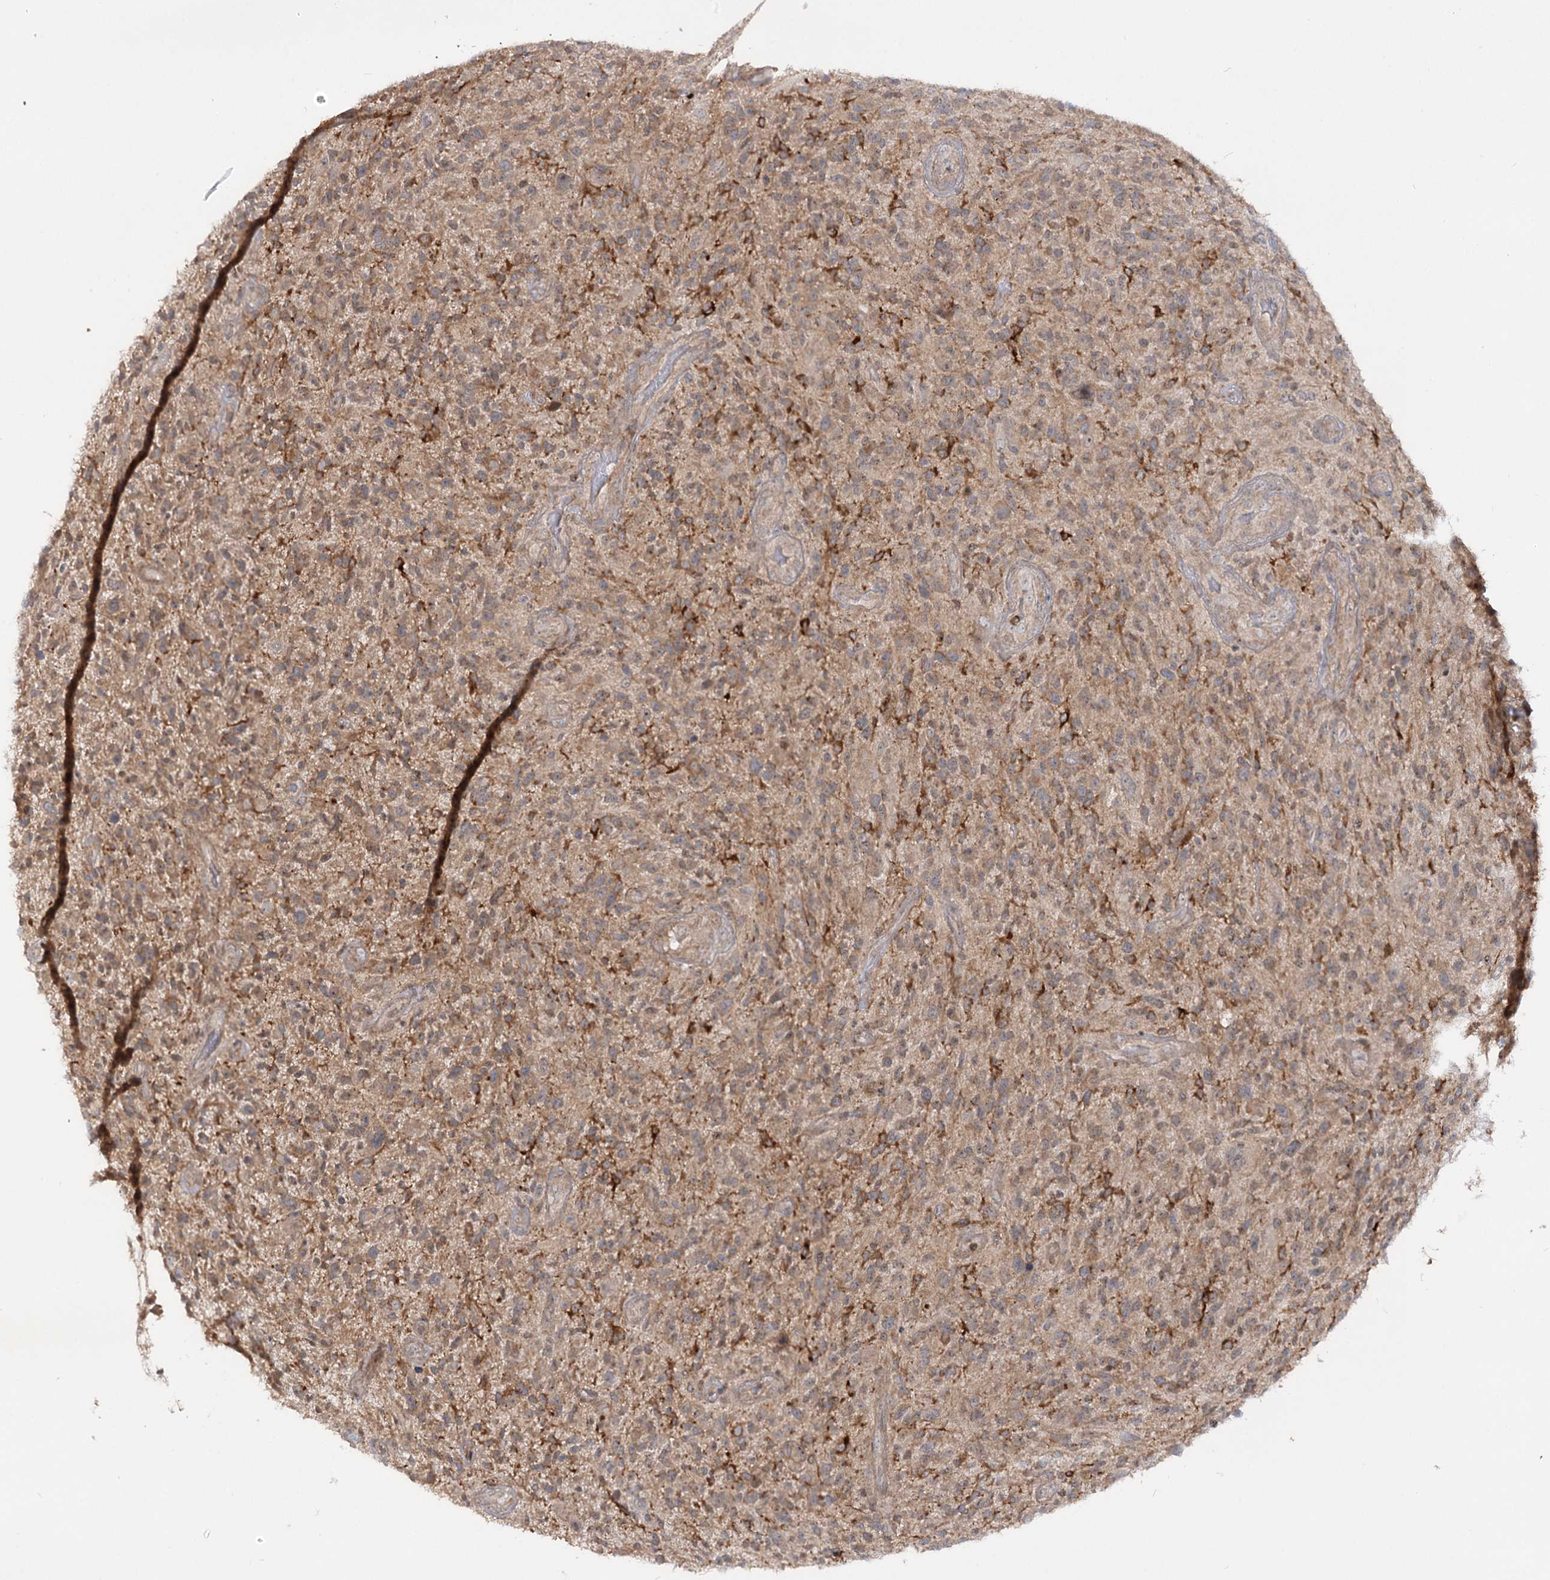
{"staining": {"intensity": "moderate", "quantity": "25%-75%", "location": "cytoplasmic/membranous"}, "tissue": "glioma", "cell_type": "Tumor cells", "image_type": "cancer", "snomed": [{"axis": "morphology", "description": "Glioma, malignant, High grade"}, {"axis": "topography", "description": "Brain"}], "caption": "Tumor cells reveal medium levels of moderate cytoplasmic/membranous positivity in about 25%-75% of cells in glioma.", "gene": "SYTL1", "patient": {"sex": "male", "age": 47}}